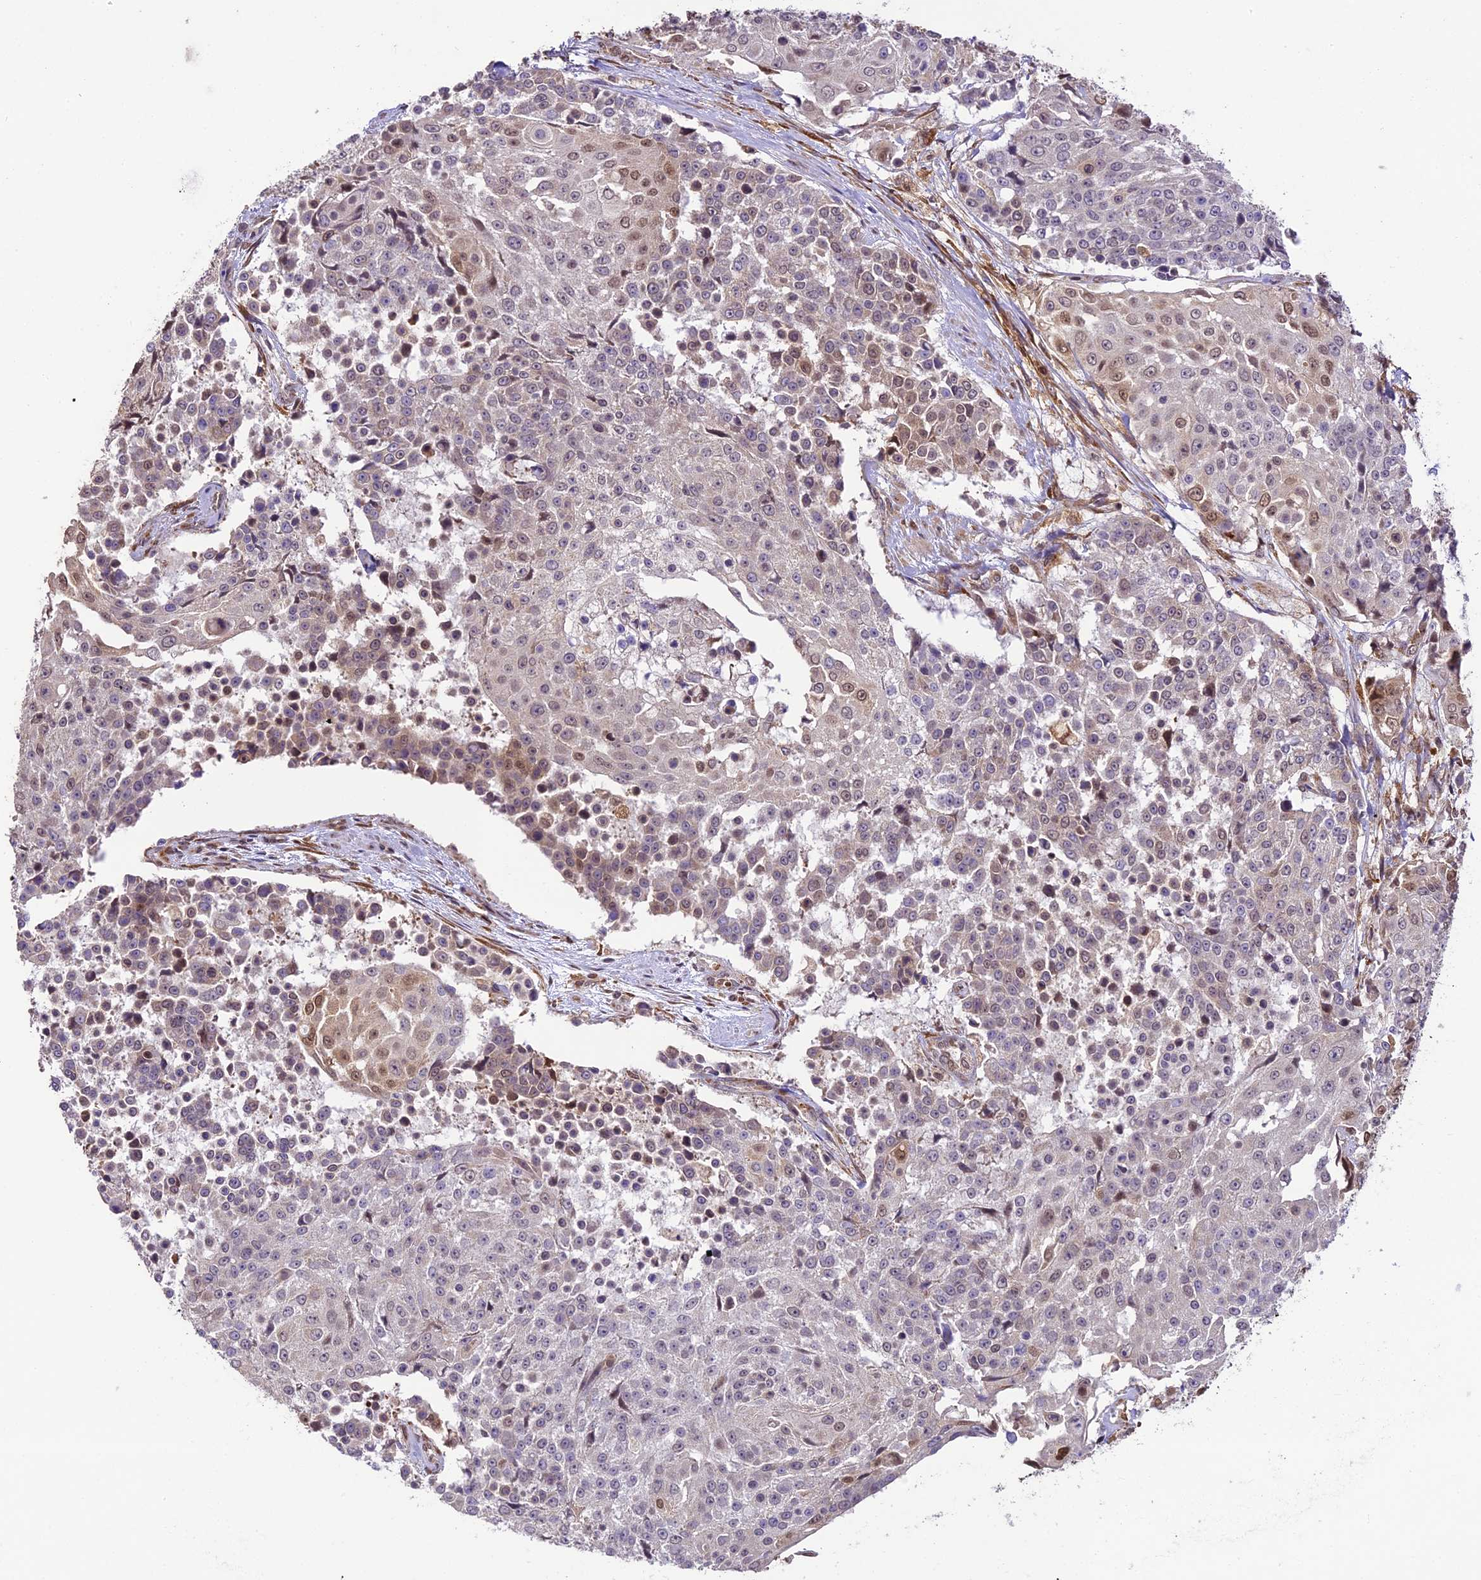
{"staining": {"intensity": "moderate", "quantity": "<25%", "location": "nuclear"}, "tissue": "urothelial cancer", "cell_type": "Tumor cells", "image_type": "cancer", "snomed": [{"axis": "morphology", "description": "Urothelial carcinoma, High grade"}, {"axis": "topography", "description": "Urinary bladder"}], "caption": "High-grade urothelial carcinoma stained for a protein exhibits moderate nuclear positivity in tumor cells. Nuclei are stained in blue.", "gene": "TRIM22", "patient": {"sex": "female", "age": 63}}